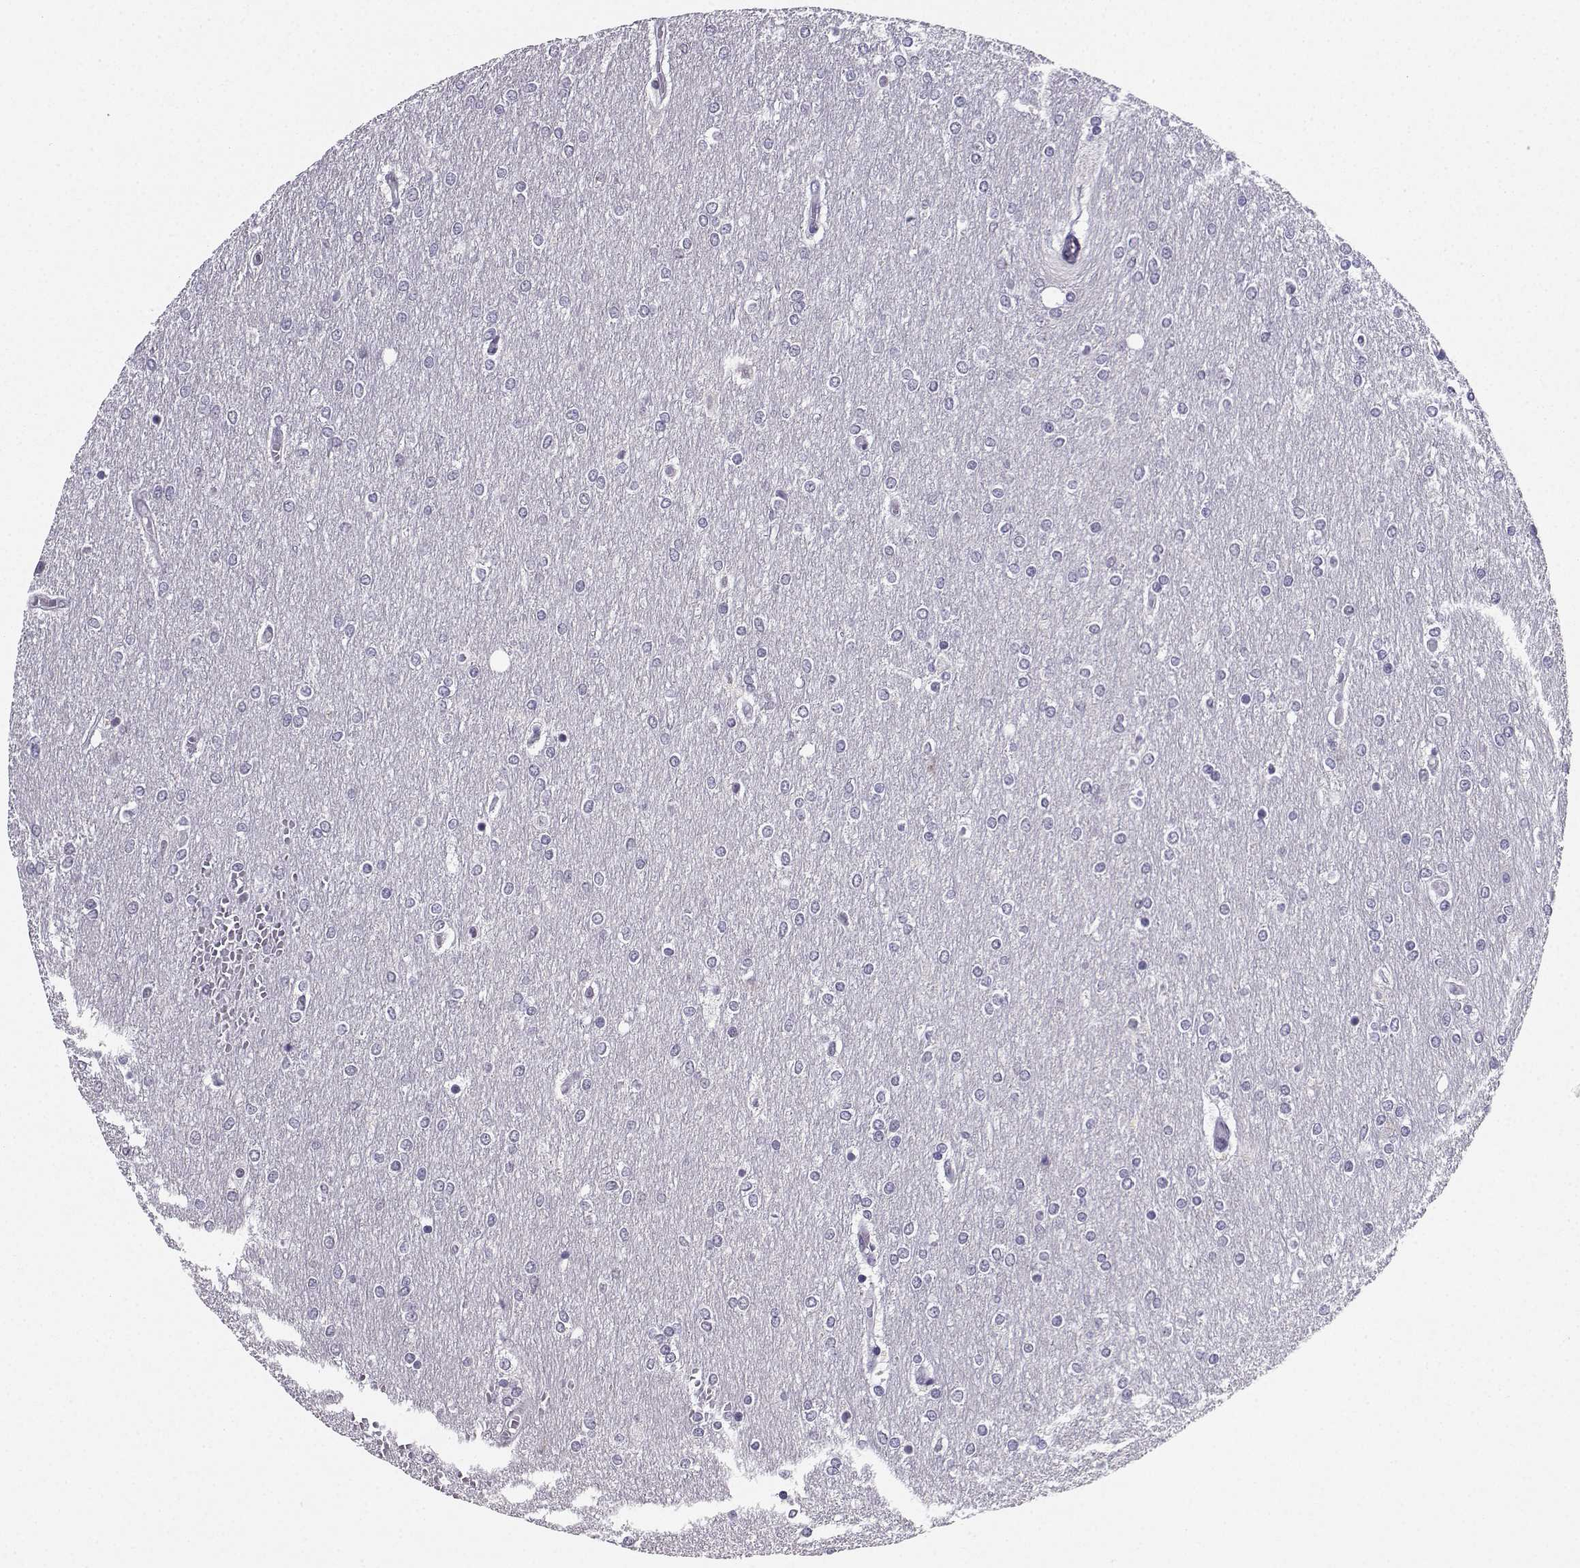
{"staining": {"intensity": "negative", "quantity": "none", "location": "none"}, "tissue": "glioma", "cell_type": "Tumor cells", "image_type": "cancer", "snomed": [{"axis": "morphology", "description": "Glioma, malignant, High grade"}, {"axis": "topography", "description": "Brain"}], "caption": "A high-resolution micrograph shows immunohistochemistry (IHC) staining of glioma, which displays no significant expression in tumor cells.", "gene": "SPAG11B", "patient": {"sex": "female", "age": 61}}